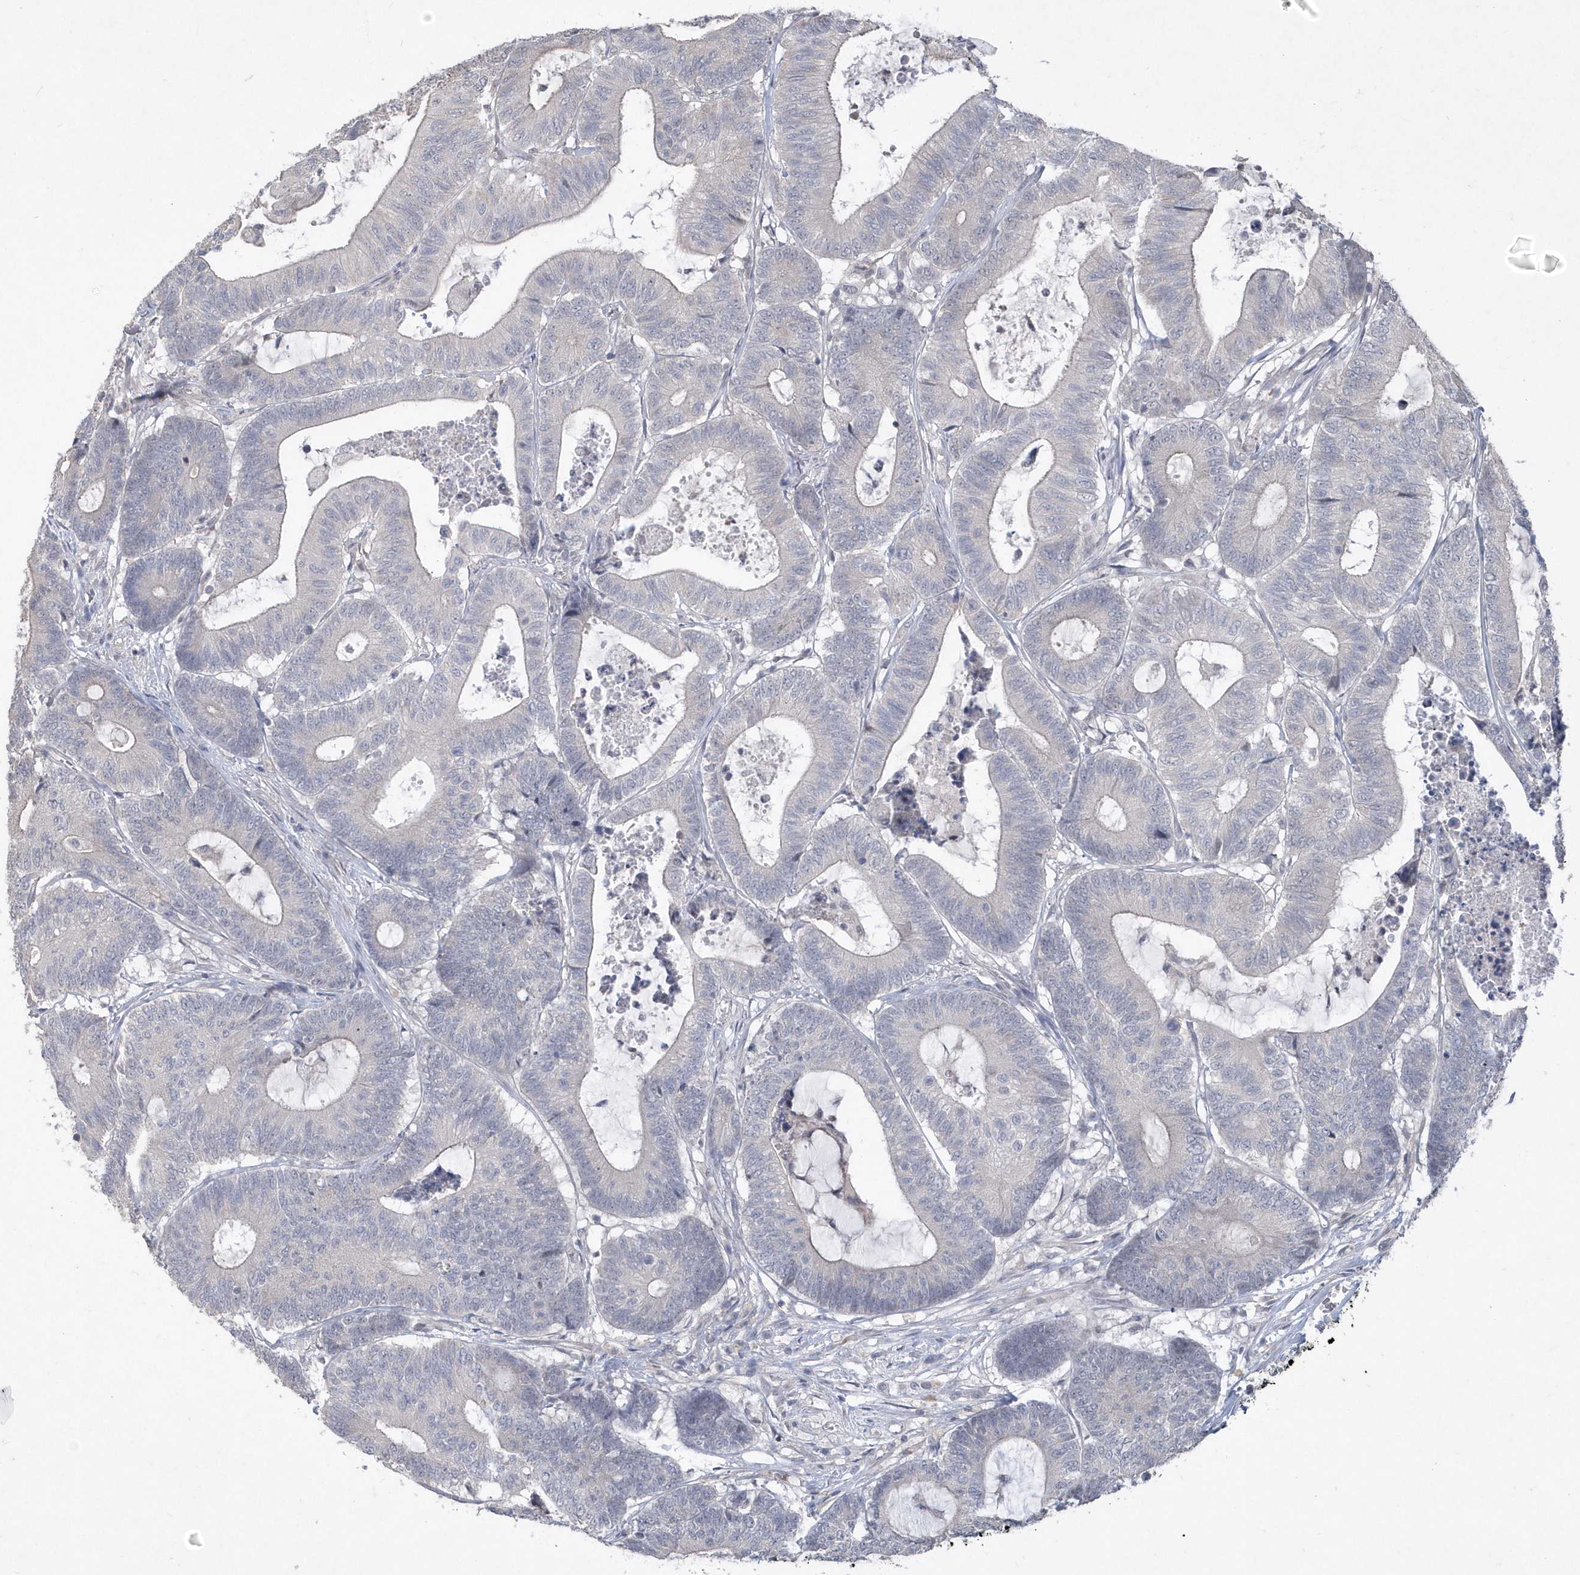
{"staining": {"intensity": "negative", "quantity": "none", "location": "none"}, "tissue": "colorectal cancer", "cell_type": "Tumor cells", "image_type": "cancer", "snomed": [{"axis": "morphology", "description": "Adenocarcinoma, NOS"}, {"axis": "topography", "description": "Colon"}], "caption": "Histopathology image shows no significant protein expression in tumor cells of colorectal adenocarcinoma.", "gene": "TSPEAR", "patient": {"sex": "female", "age": 84}}